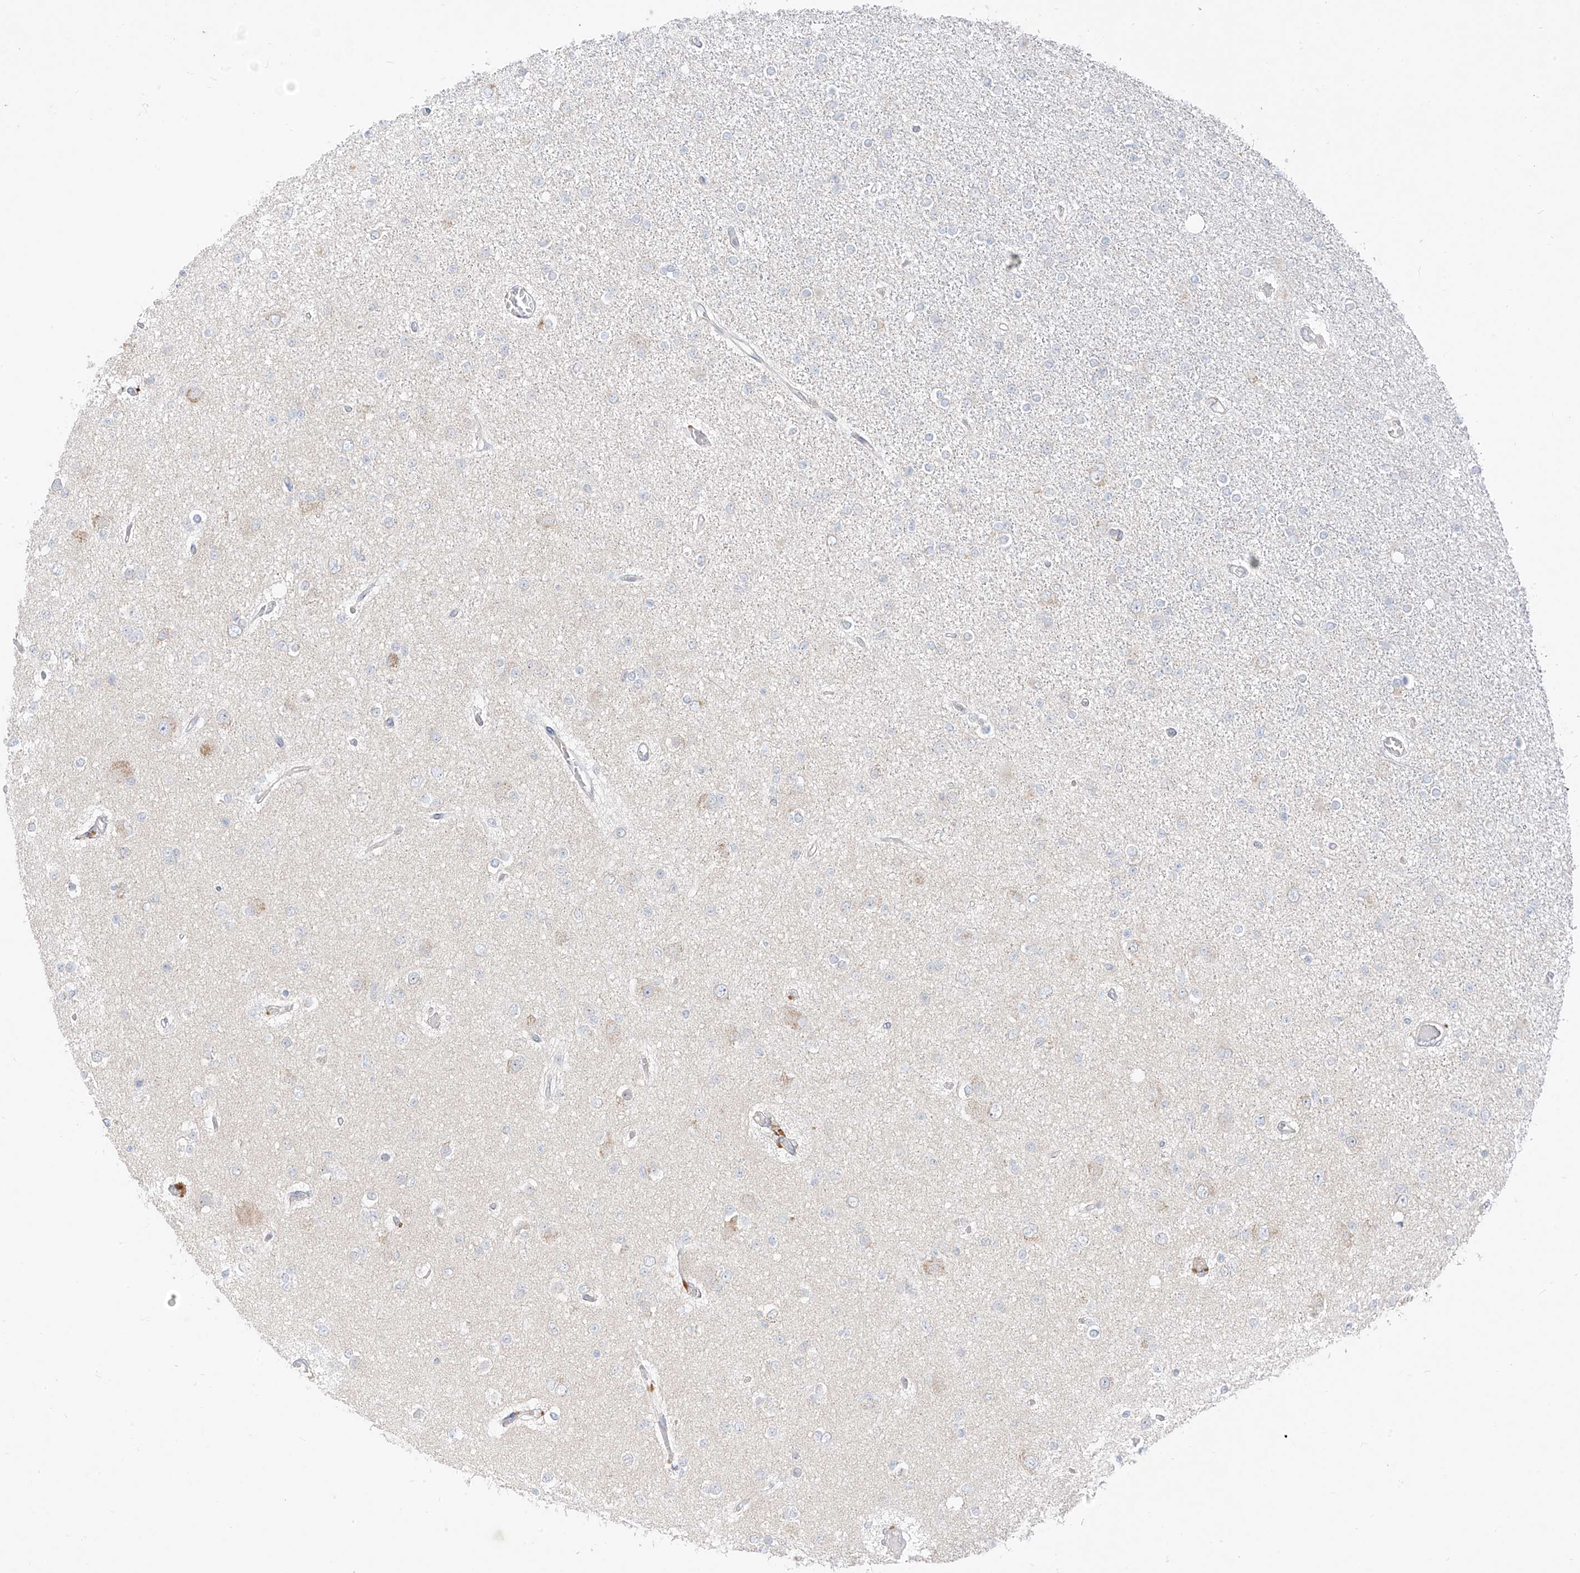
{"staining": {"intensity": "negative", "quantity": "none", "location": "none"}, "tissue": "glioma", "cell_type": "Tumor cells", "image_type": "cancer", "snomed": [{"axis": "morphology", "description": "Glioma, malignant, Low grade"}, {"axis": "topography", "description": "Brain"}], "caption": "Tumor cells show no significant protein positivity in glioma. (Stains: DAB (3,3'-diaminobenzidine) immunohistochemistry with hematoxylin counter stain, Microscopy: brightfield microscopy at high magnification).", "gene": "STT3A", "patient": {"sex": "female", "age": 22}}